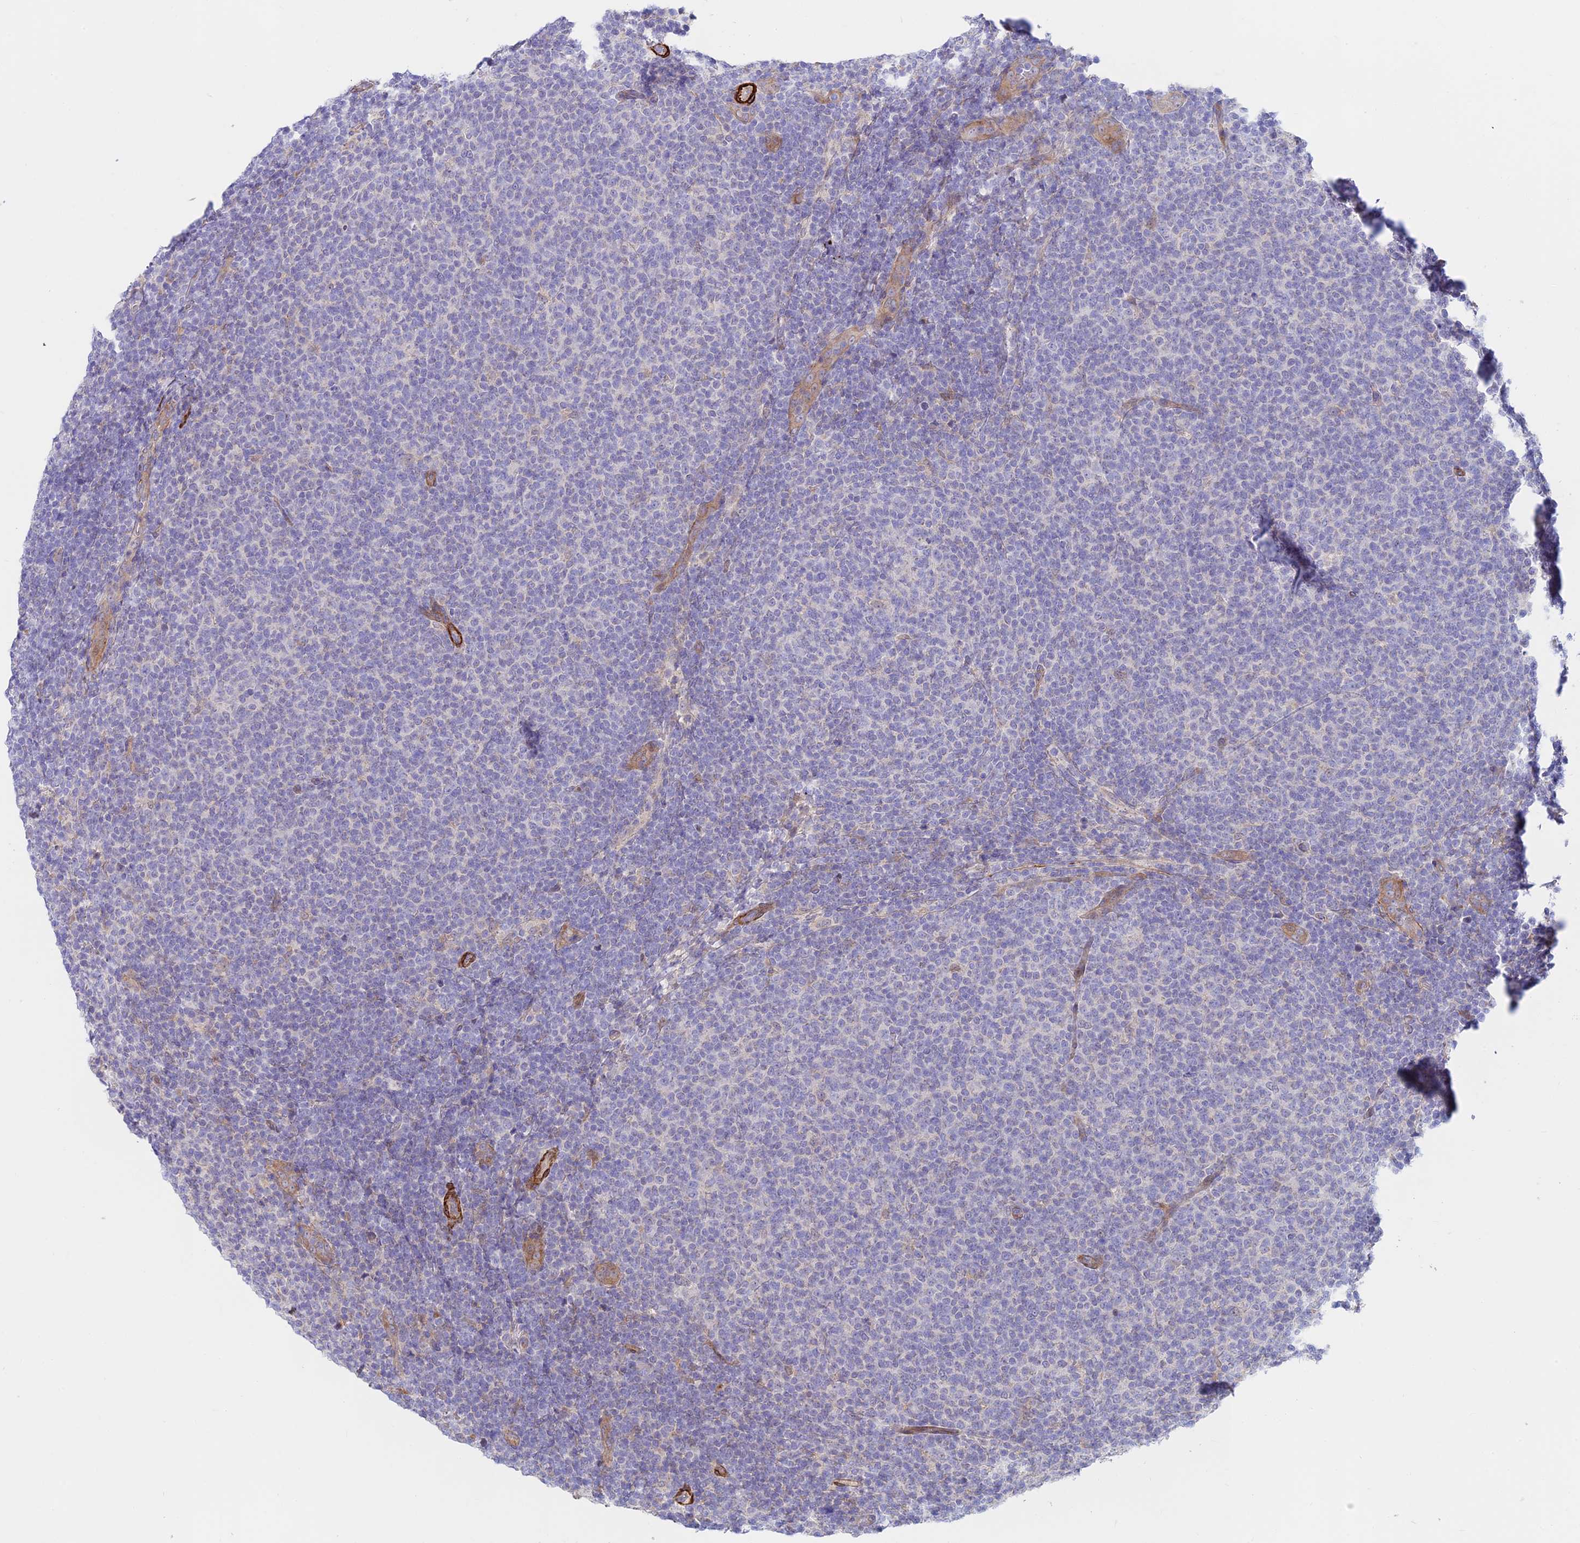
{"staining": {"intensity": "negative", "quantity": "none", "location": "none"}, "tissue": "lymphoma", "cell_type": "Tumor cells", "image_type": "cancer", "snomed": [{"axis": "morphology", "description": "Malignant lymphoma, non-Hodgkin's type, Low grade"}, {"axis": "topography", "description": "Lymph node"}], "caption": "The image displays no significant positivity in tumor cells of lymphoma. Nuclei are stained in blue.", "gene": "ANKRD50", "patient": {"sex": "male", "age": 66}}